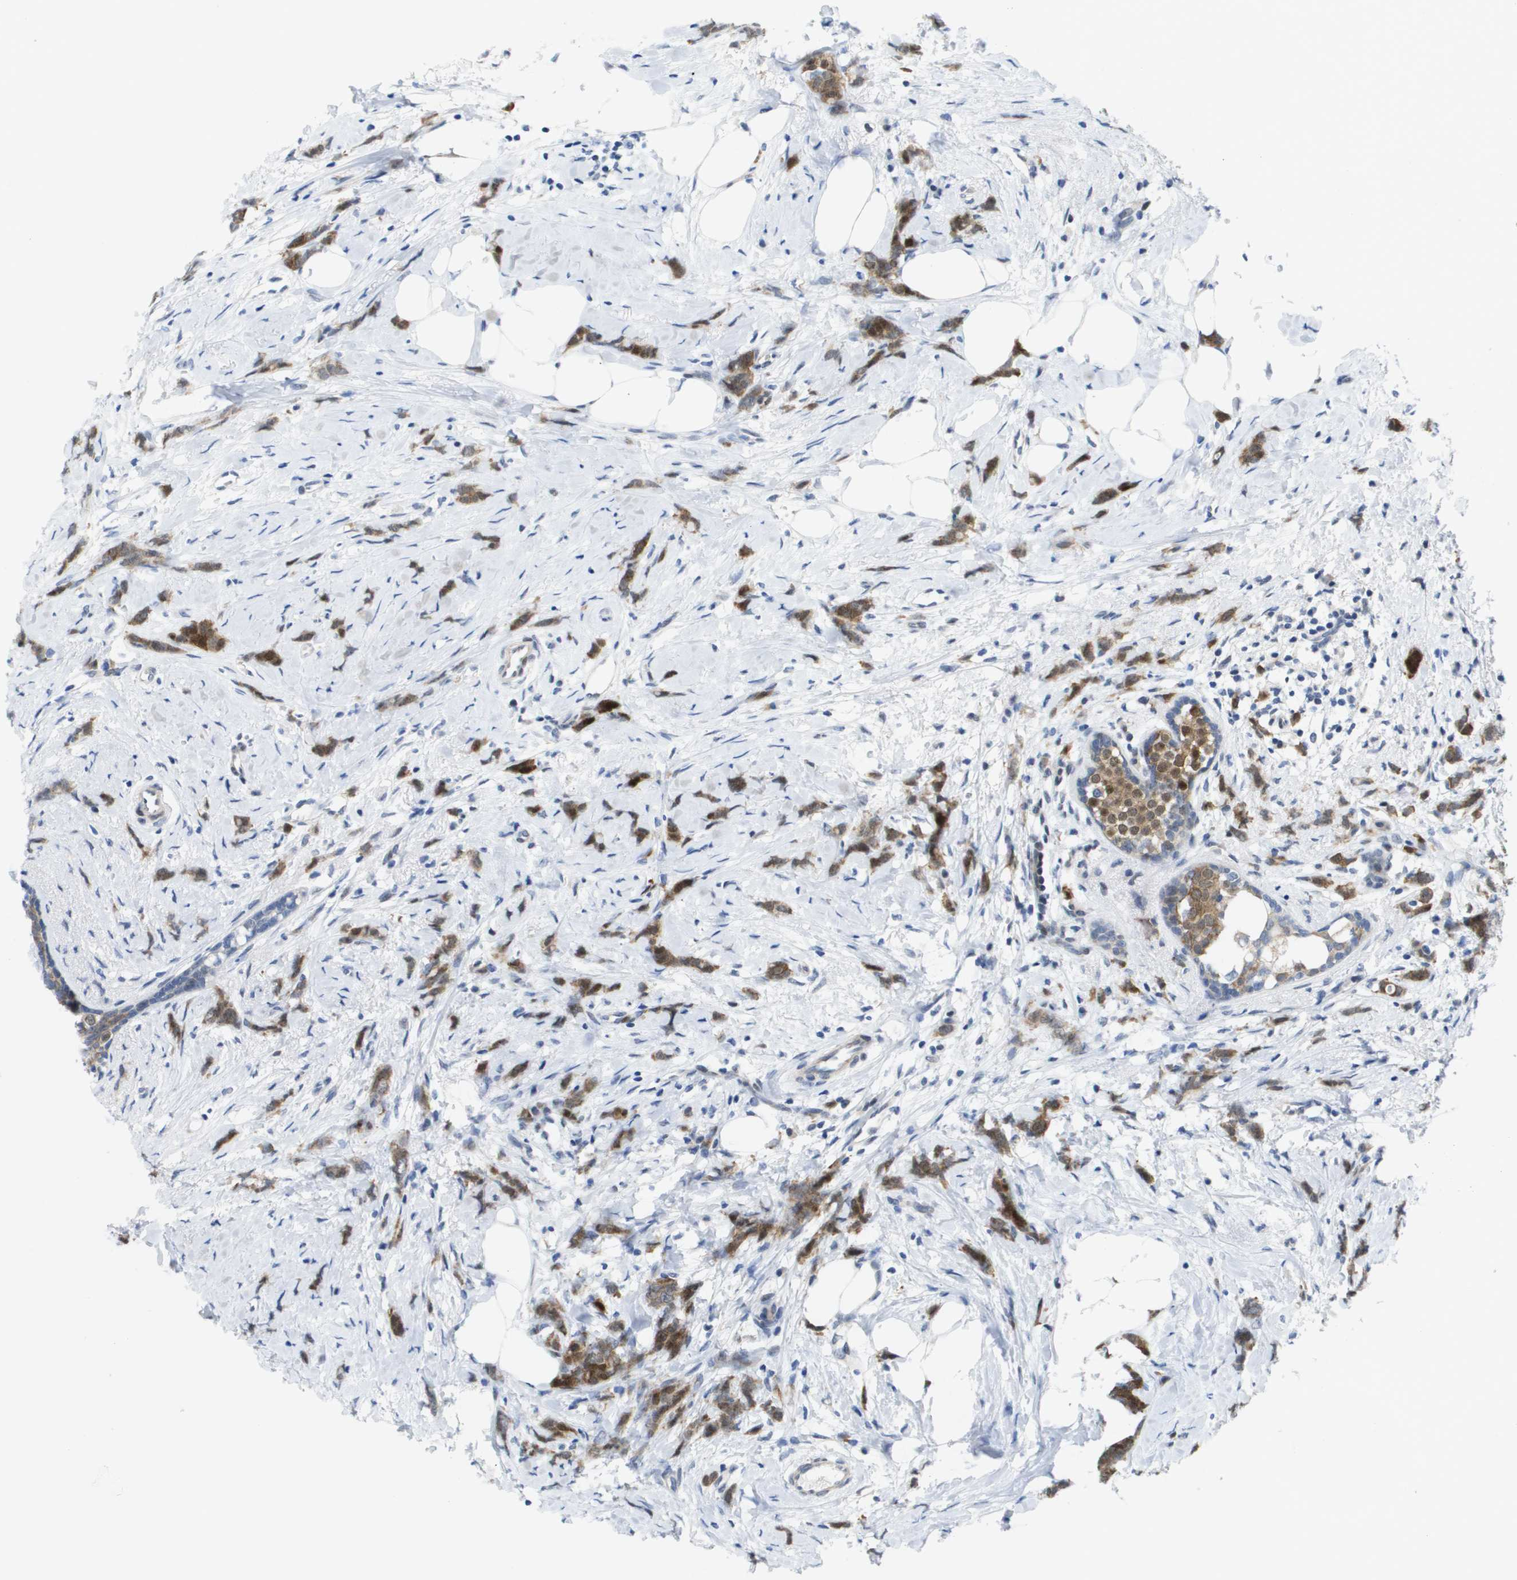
{"staining": {"intensity": "moderate", "quantity": ">75%", "location": "cytoplasmic/membranous"}, "tissue": "breast cancer", "cell_type": "Tumor cells", "image_type": "cancer", "snomed": [{"axis": "morphology", "description": "Lobular carcinoma, in situ"}, {"axis": "morphology", "description": "Lobular carcinoma"}, {"axis": "topography", "description": "Breast"}], "caption": "IHC image of breast cancer (lobular carcinoma in situ) stained for a protein (brown), which reveals medium levels of moderate cytoplasmic/membranous positivity in about >75% of tumor cells.", "gene": "FKBP4", "patient": {"sex": "female", "age": 41}}